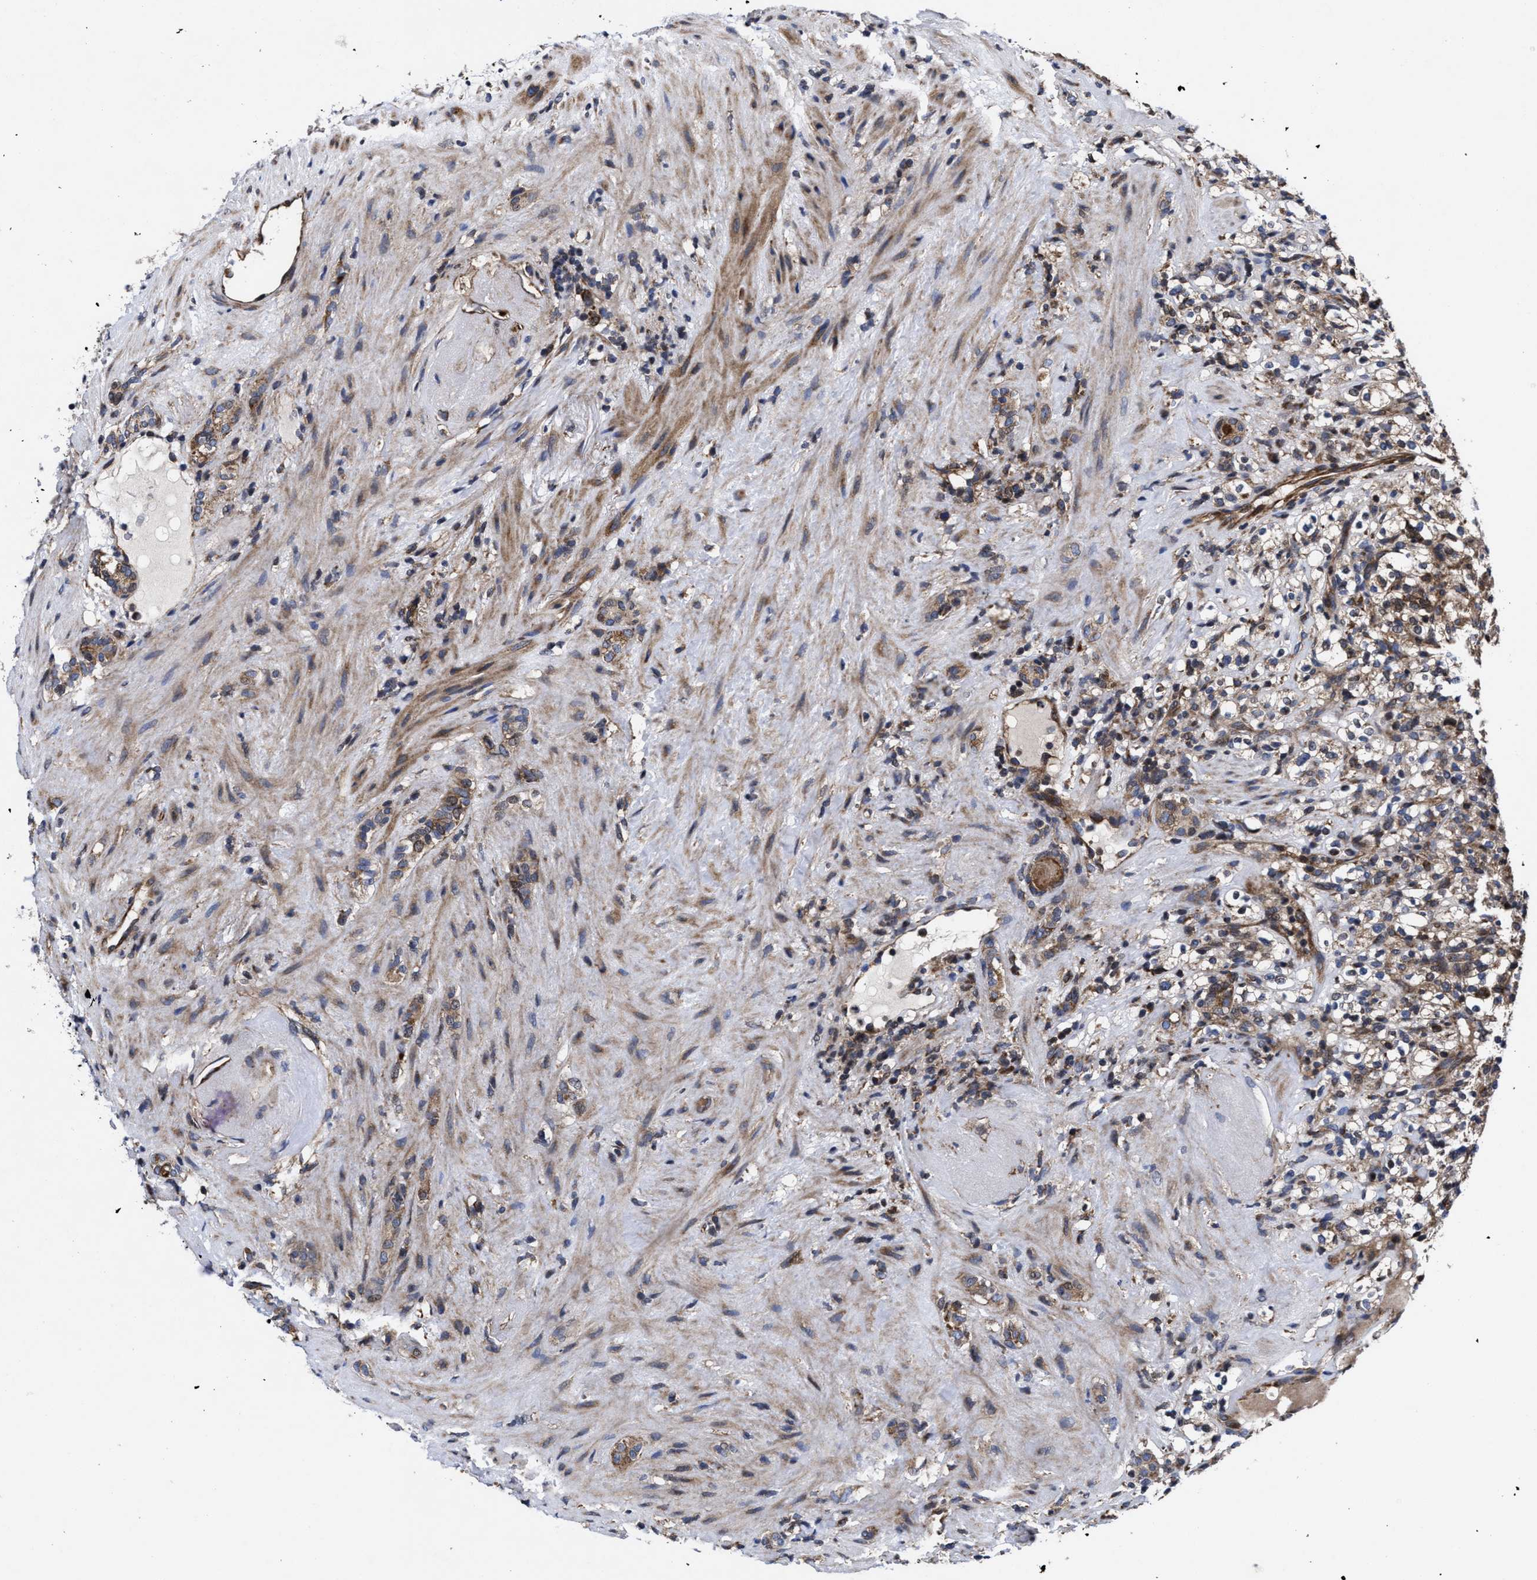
{"staining": {"intensity": "weak", "quantity": ">75%", "location": "cytoplasmic/membranous"}, "tissue": "renal cancer", "cell_type": "Tumor cells", "image_type": "cancer", "snomed": [{"axis": "morphology", "description": "Normal tissue, NOS"}, {"axis": "morphology", "description": "Adenocarcinoma, NOS"}, {"axis": "topography", "description": "Kidney"}], "caption": "This histopathology image displays immunohistochemistry (IHC) staining of renal cancer (adenocarcinoma), with low weak cytoplasmic/membranous staining in approximately >75% of tumor cells.", "gene": "MRPL50", "patient": {"sex": "female", "age": 72}}